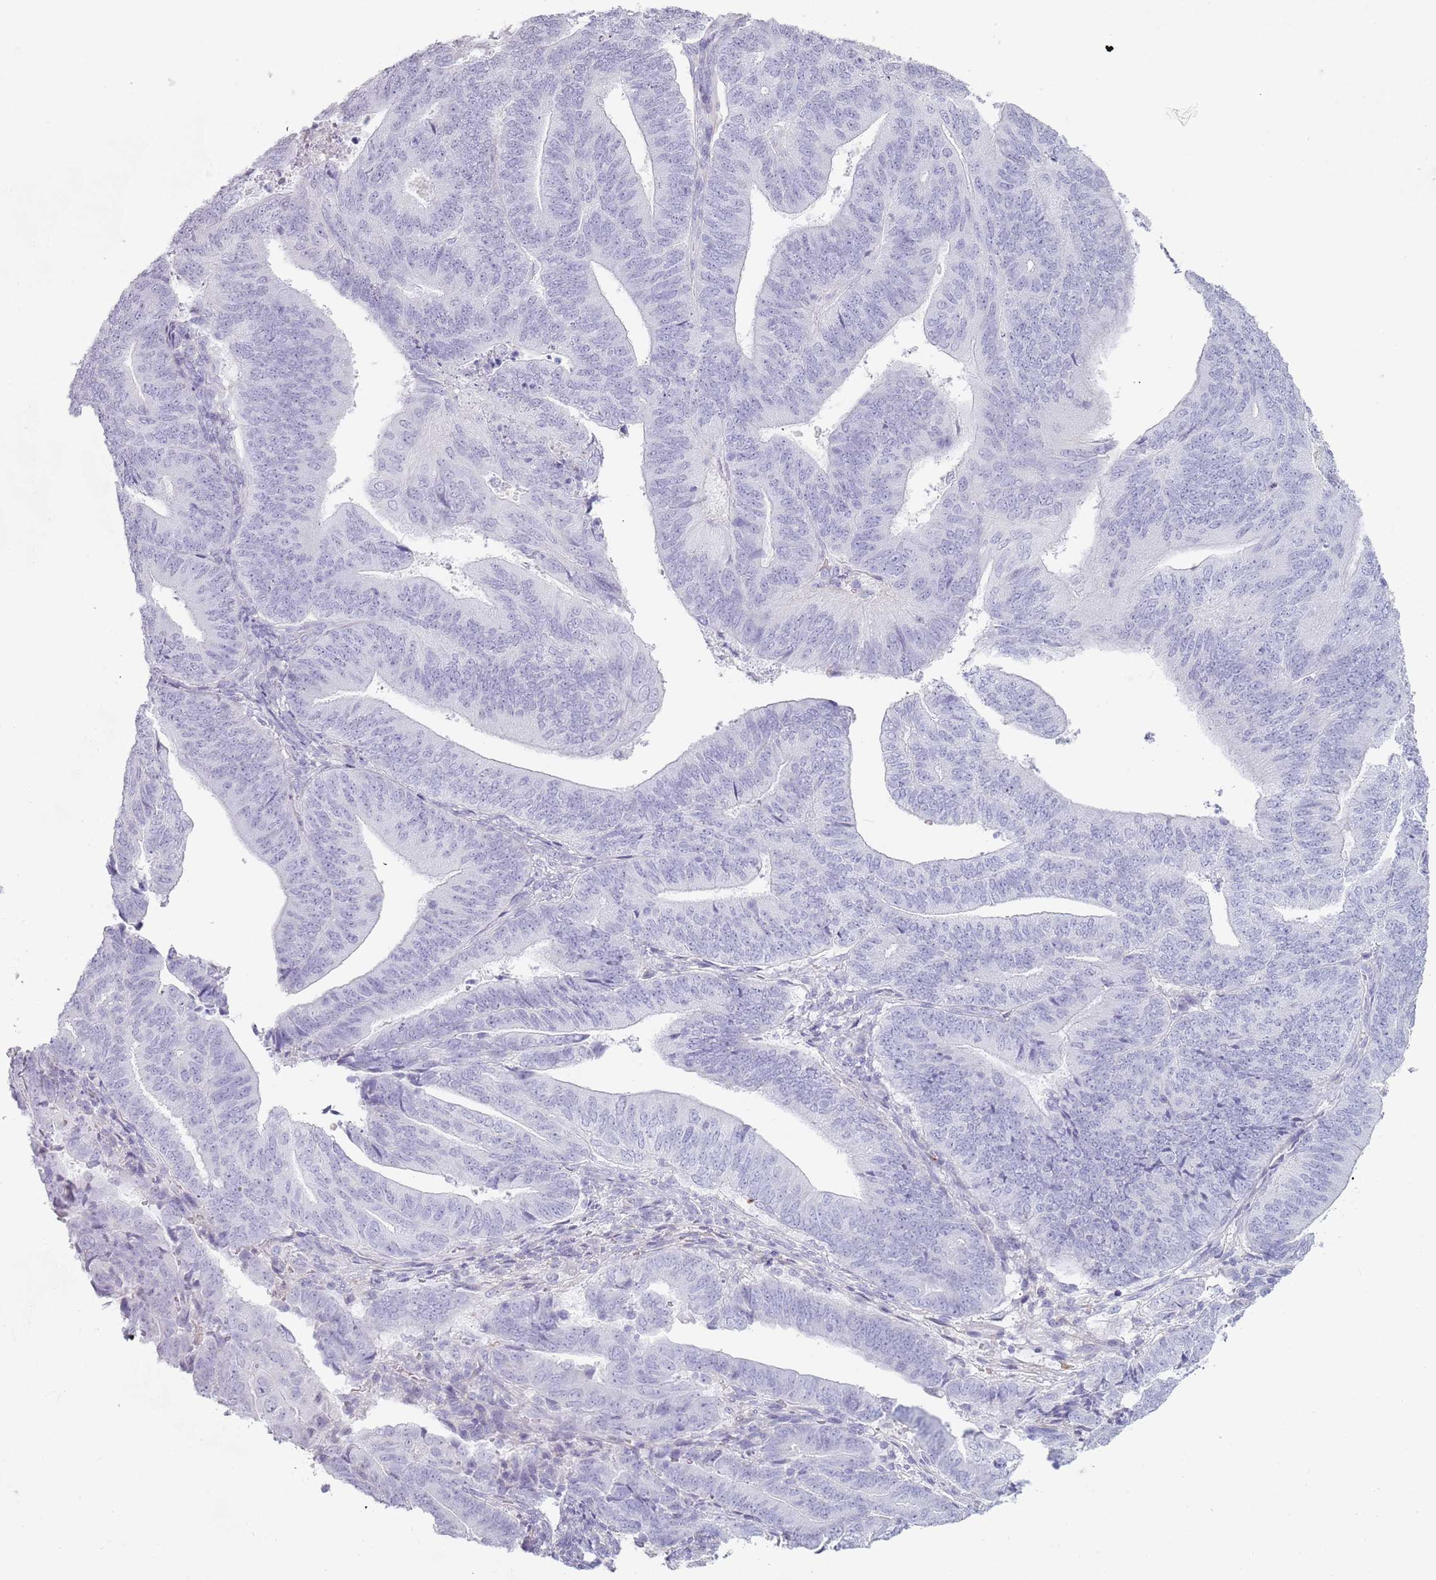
{"staining": {"intensity": "negative", "quantity": "none", "location": "none"}, "tissue": "endometrial cancer", "cell_type": "Tumor cells", "image_type": "cancer", "snomed": [{"axis": "morphology", "description": "Adenocarcinoma, NOS"}, {"axis": "topography", "description": "Endometrium"}], "caption": "IHC photomicrograph of endometrial cancer stained for a protein (brown), which reveals no positivity in tumor cells. (Stains: DAB (3,3'-diaminobenzidine) immunohistochemistry with hematoxylin counter stain, Microscopy: brightfield microscopy at high magnification).", "gene": "COLEC12", "patient": {"sex": "female", "age": 70}}